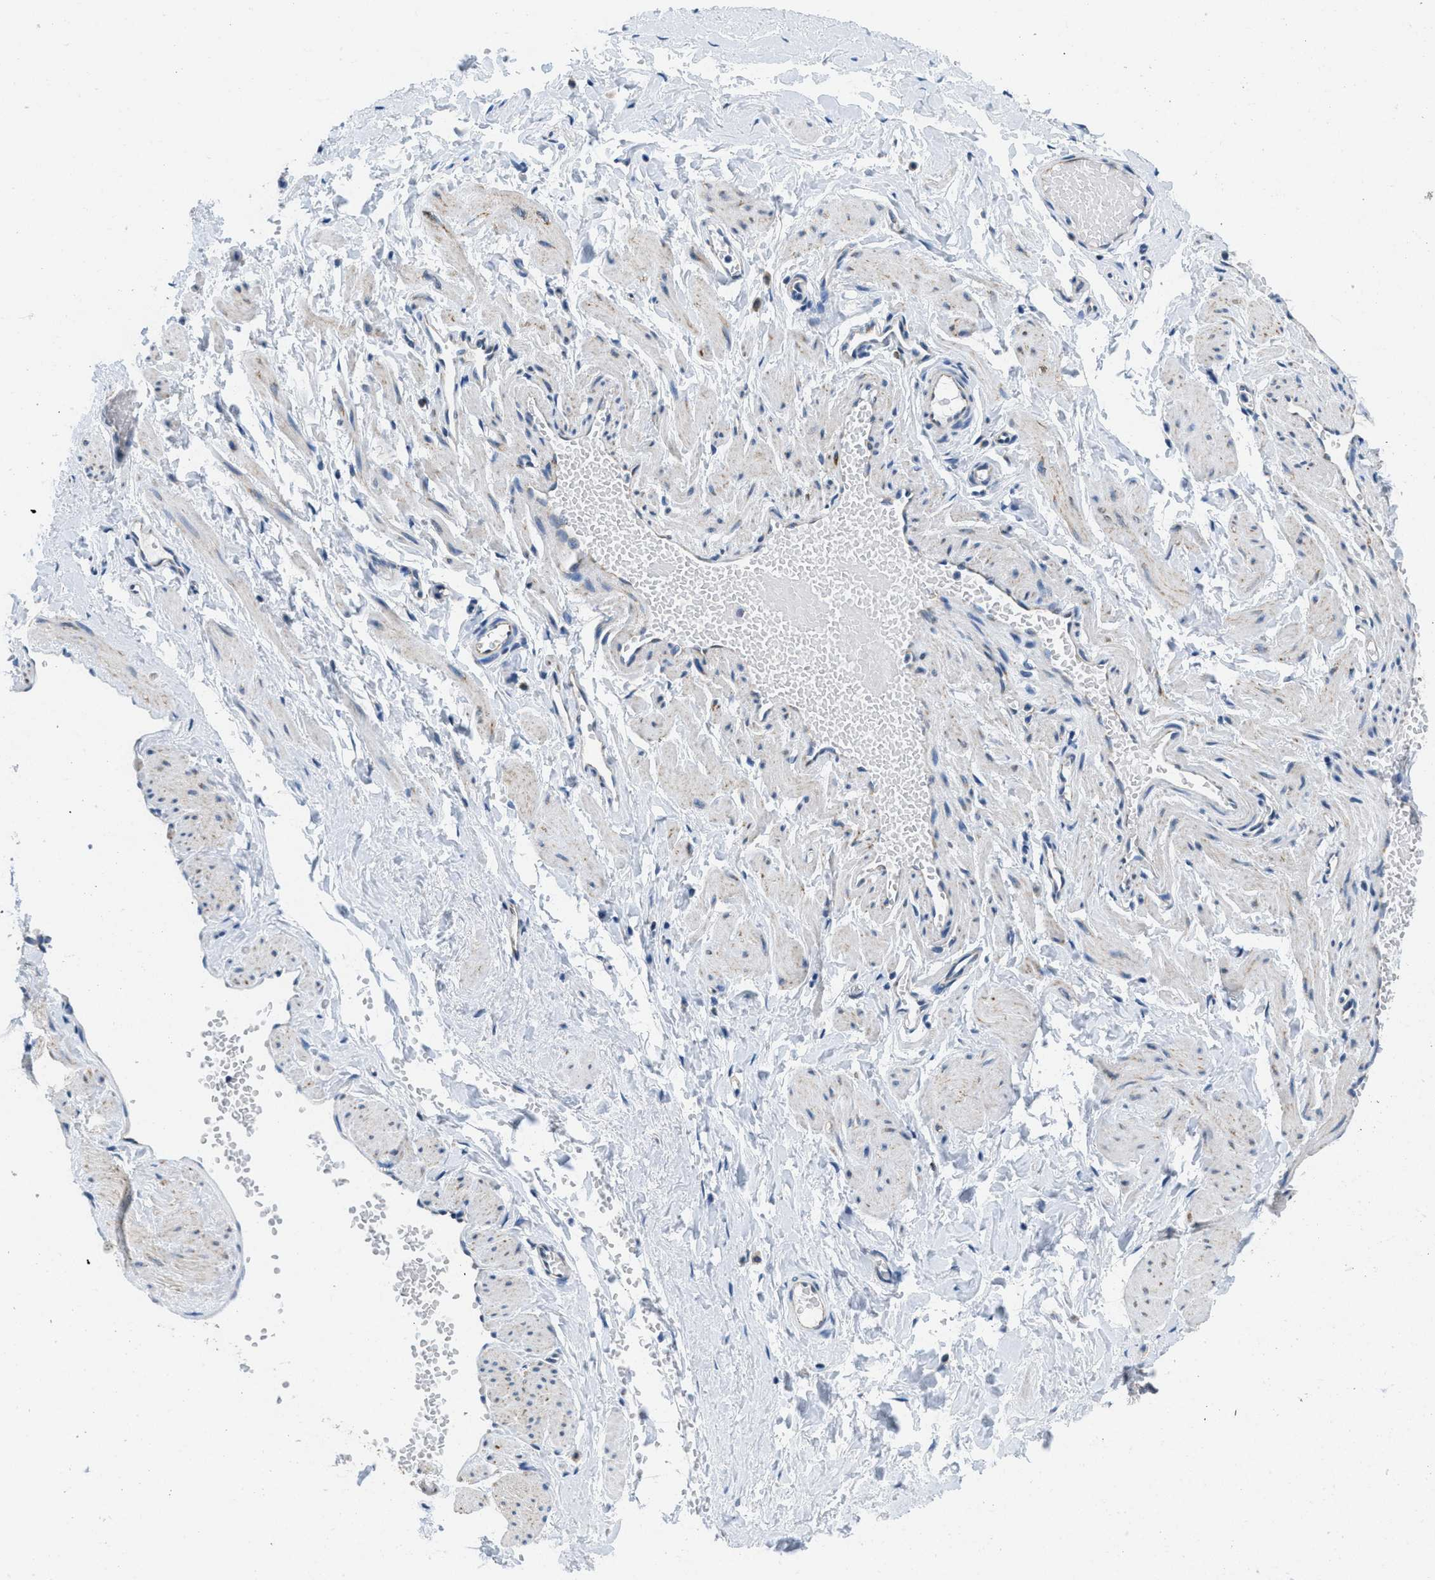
{"staining": {"intensity": "negative", "quantity": "none", "location": "none"}, "tissue": "adipose tissue", "cell_type": "Adipocytes", "image_type": "normal", "snomed": [{"axis": "morphology", "description": "Normal tissue, NOS"}, {"axis": "topography", "description": "Soft tissue"}, {"axis": "topography", "description": "Vascular tissue"}], "caption": "An image of adipose tissue stained for a protein shows no brown staining in adipocytes. Brightfield microscopy of immunohistochemistry (IHC) stained with DAB (3,3'-diaminobenzidine) (brown) and hematoxylin (blue), captured at high magnification.", "gene": "TOMM70", "patient": {"sex": "female", "age": 35}}